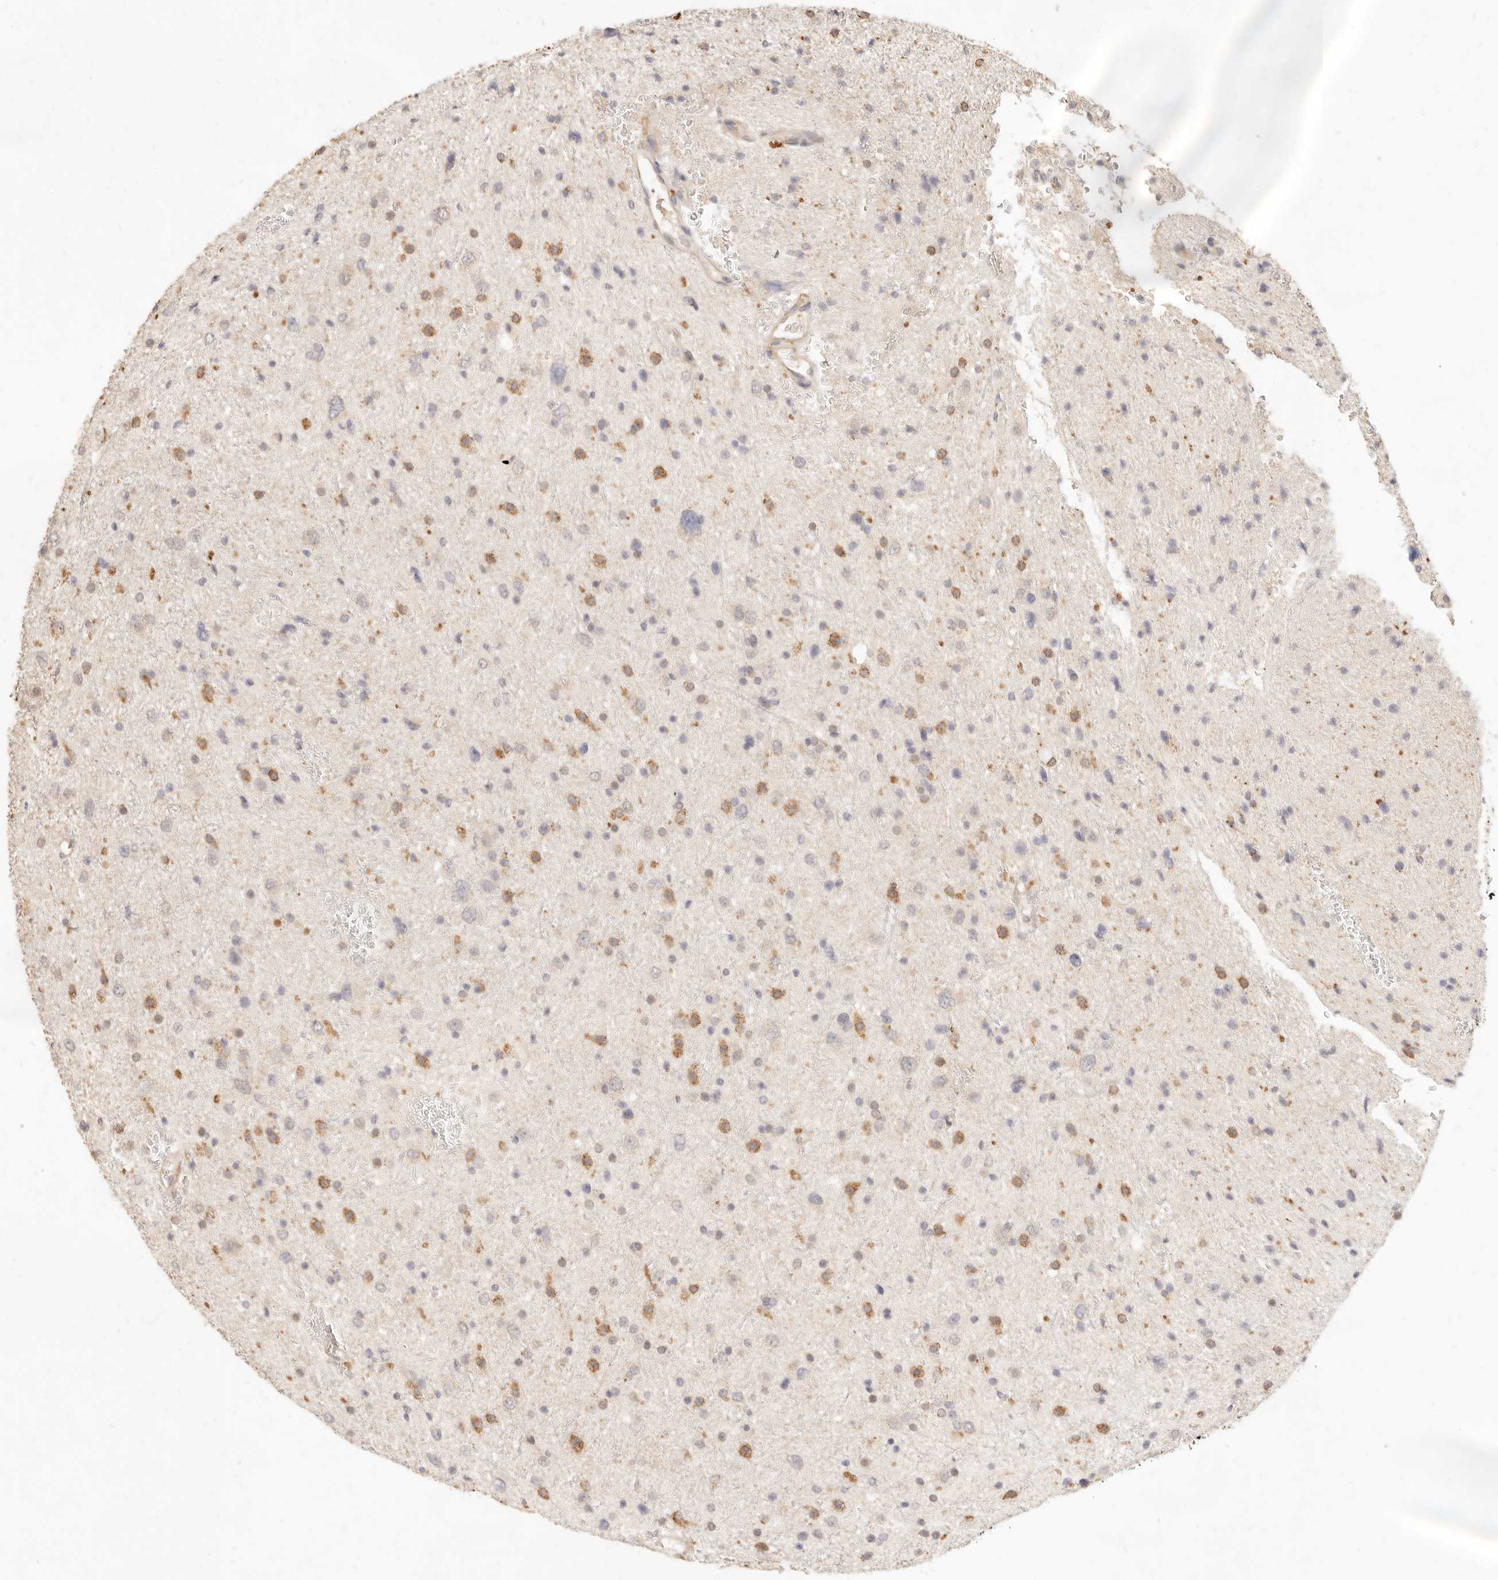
{"staining": {"intensity": "moderate", "quantity": "25%-75%", "location": "cytoplasmic/membranous"}, "tissue": "glioma", "cell_type": "Tumor cells", "image_type": "cancer", "snomed": [{"axis": "morphology", "description": "Glioma, malignant, Low grade"}, {"axis": "topography", "description": "Brain"}], "caption": "About 25%-75% of tumor cells in malignant glioma (low-grade) show moderate cytoplasmic/membranous protein positivity as visualized by brown immunohistochemical staining.", "gene": "TMTC2", "patient": {"sex": "female", "age": 37}}